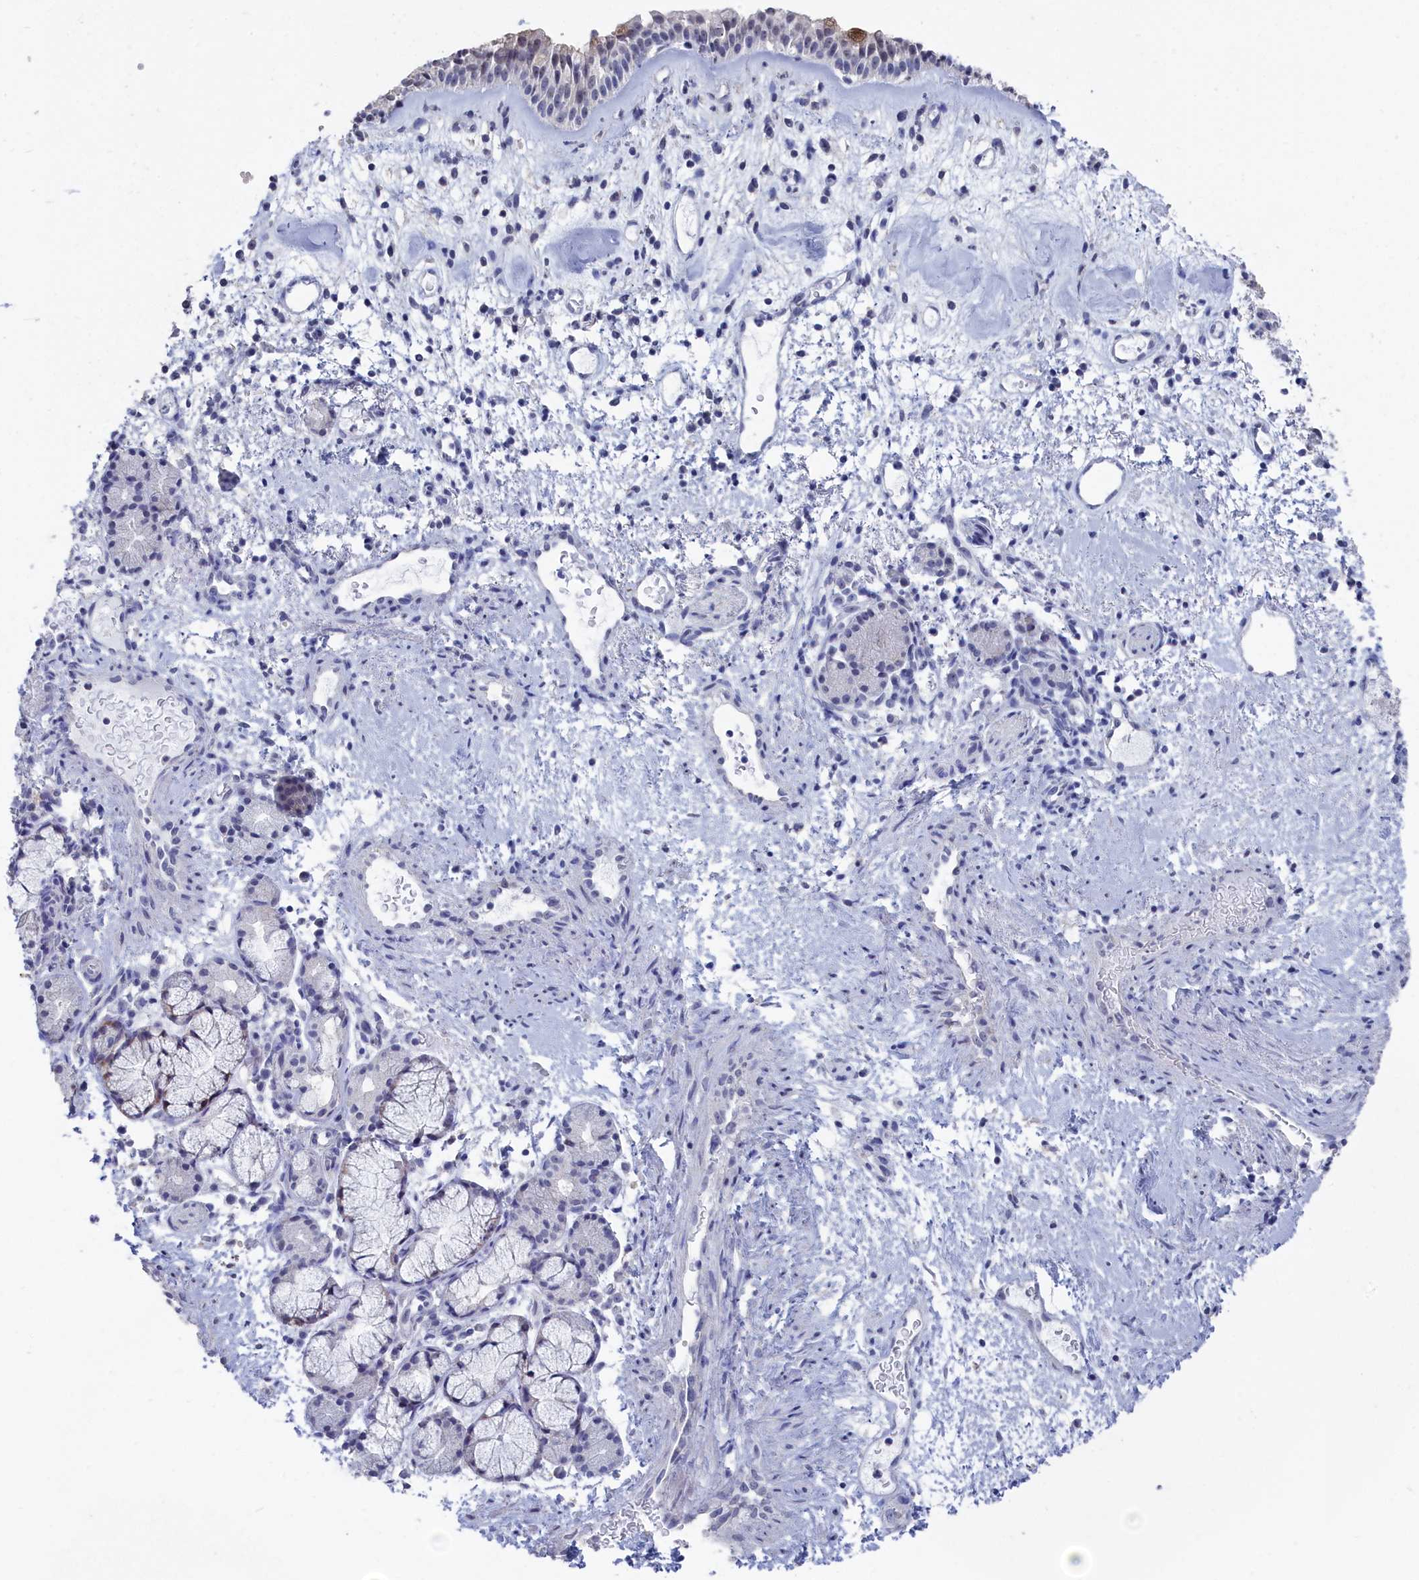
{"staining": {"intensity": "moderate", "quantity": "25%-75%", "location": "cytoplasmic/membranous"}, "tissue": "nasopharynx", "cell_type": "Respiratory epithelial cells", "image_type": "normal", "snomed": [{"axis": "morphology", "description": "Normal tissue, NOS"}, {"axis": "topography", "description": "Nasopharynx"}], "caption": "IHC micrograph of benign nasopharynx stained for a protein (brown), which shows medium levels of moderate cytoplasmic/membranous expression in approximately 25%-75% of respiratory epithelial cells.", "gene": "SEMG2", "patient": {"sex": "male", "age": 82}}